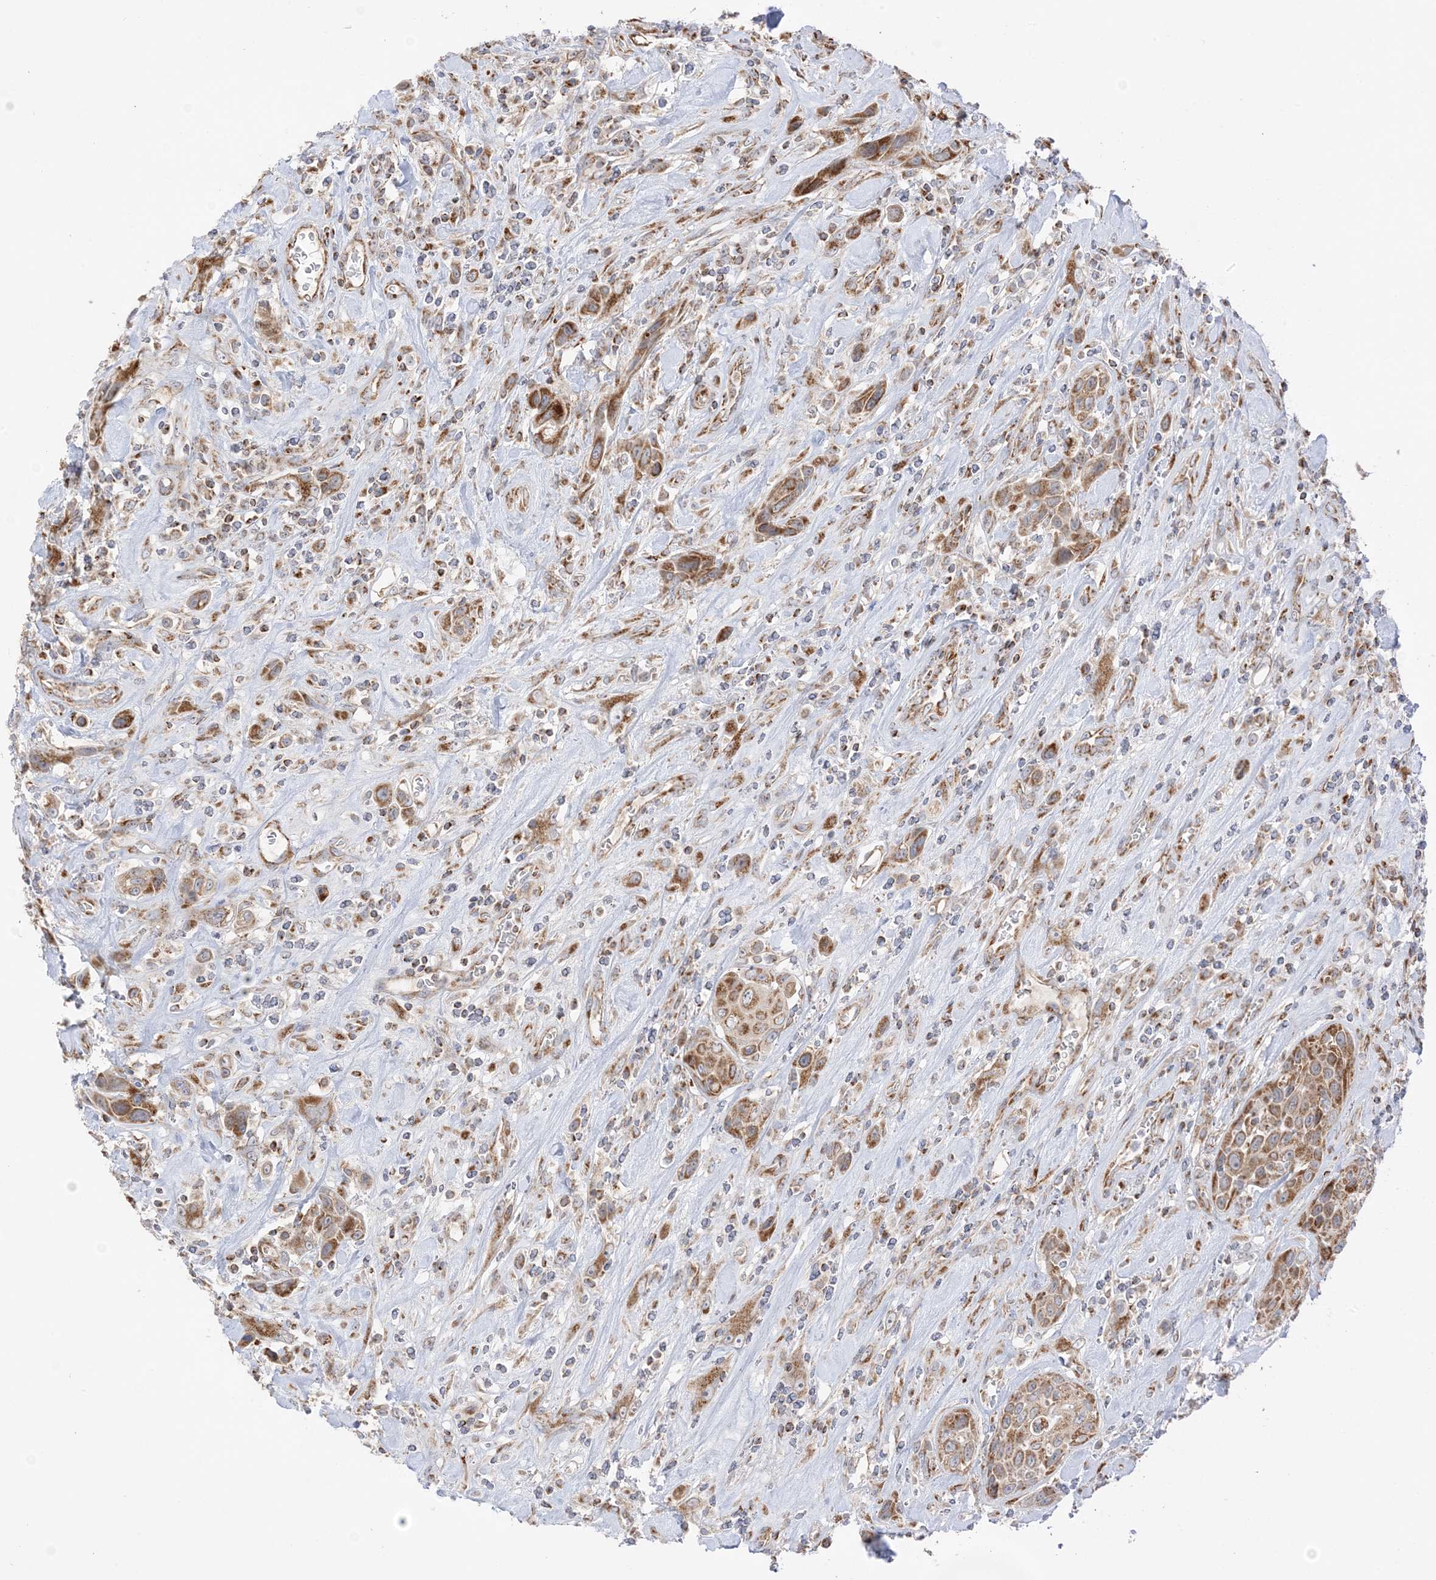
{"staining": {"intensity": "strong", "quantity": ">75%", "location": "cytoplasmic/membranous"}, "tissue": "urothelial cancer", "cell_type": "Tumor cells", "image_type": "cancer", "snomed": [{"axis": "morphology", "description": "Urothelial carcinoma, High grade"}, {"axis": "topography", "description": "Urinary bladder"}], "caption": "Immunohistochemistry (IHC) photomicrograph of human urothelial cancer stained for a protein (brown), which demonstrates high levels of strong cytoplasmic/membranous staining in approximately >75% of tumor cells.", "gene": "SLC25A12", "patient": {"sex": "male", "age": 50}}